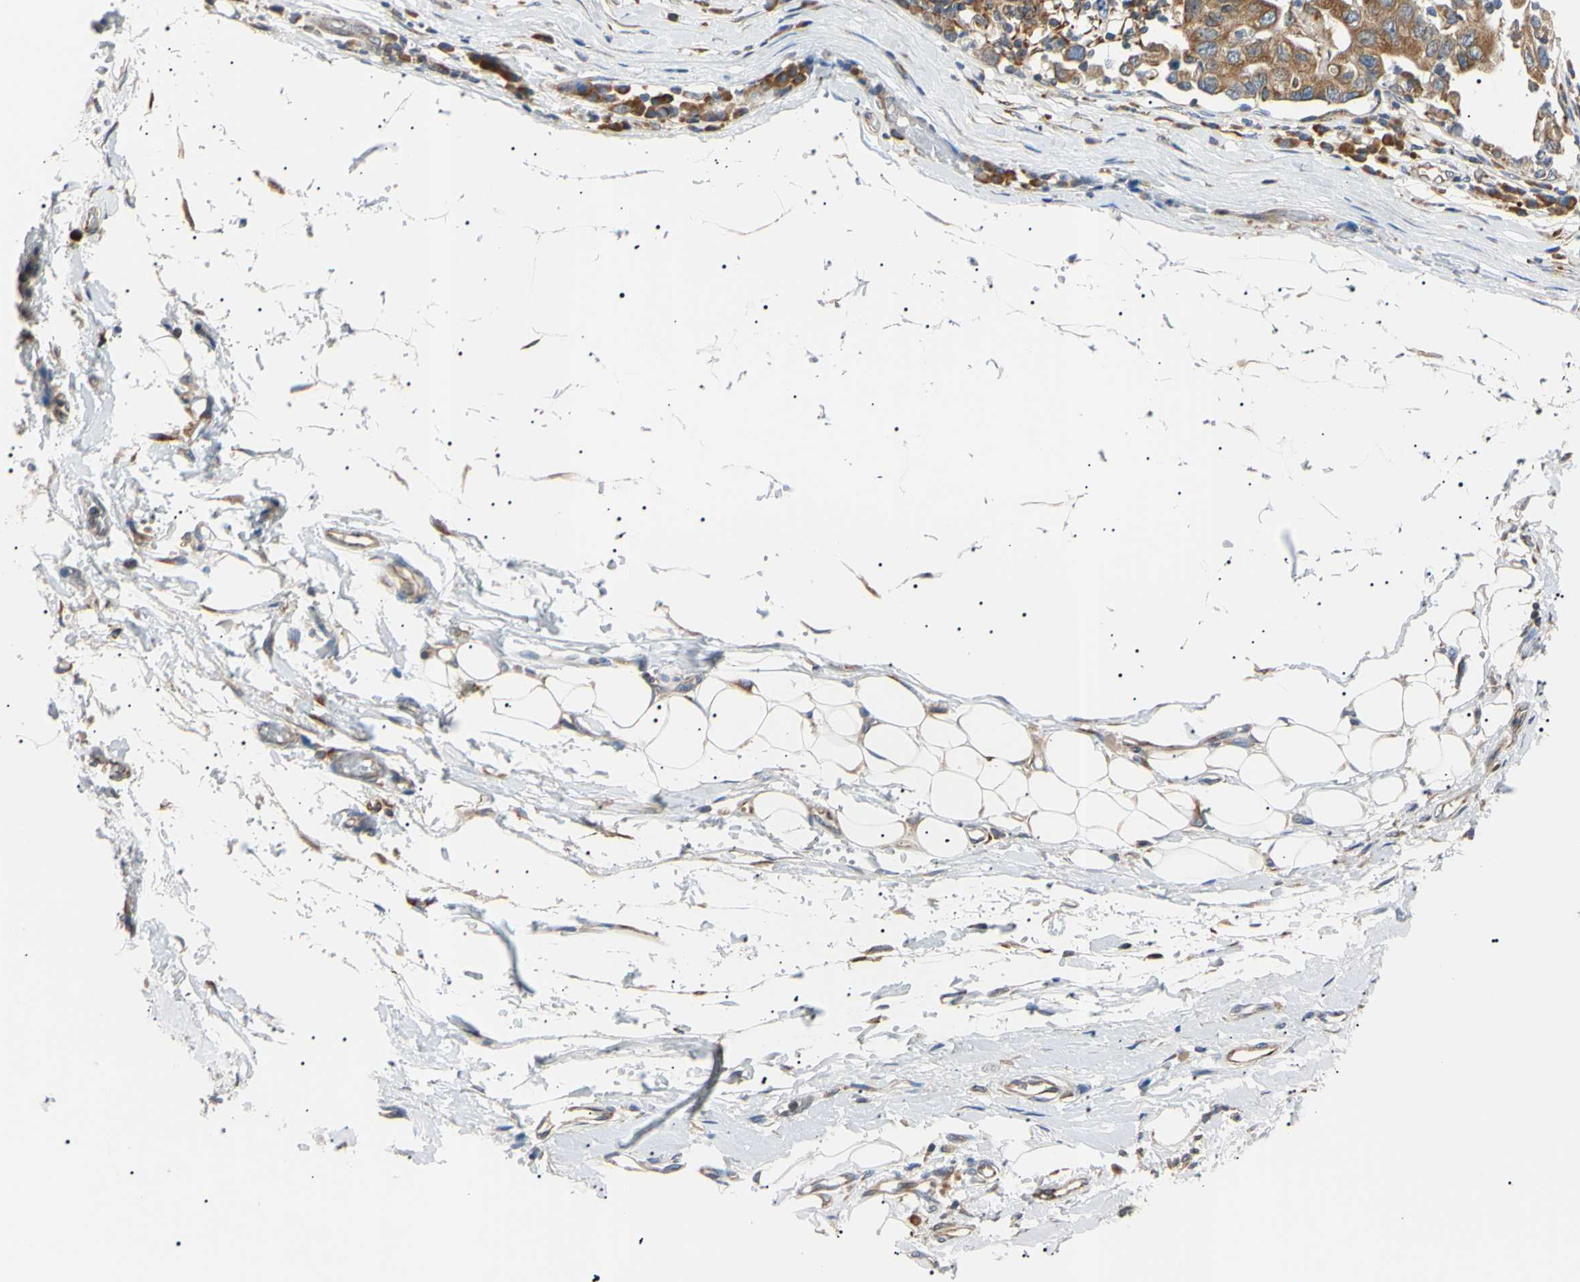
{"staining": {"intensity": "negative", "quantity": "none", "location": "none"}, "tissue": "adipose tissue", "cell_type": "Adipocytes", "image_type": "normal", "snomed": [{"axis": "morphology", "description": "Normal tissue, NOS"}, {"axis": "morphology", "description": "Adenocarcinoma, NOS"}, {"axis": "topography", "description": "Esophagus"}], "caption": "This is an immunohistochemistry (IHC) micrograph of benign adipose tissue. There is no staining in adipocytes.", "gene": "VAPA", "patient": {"sex": "male", "age": 62}}